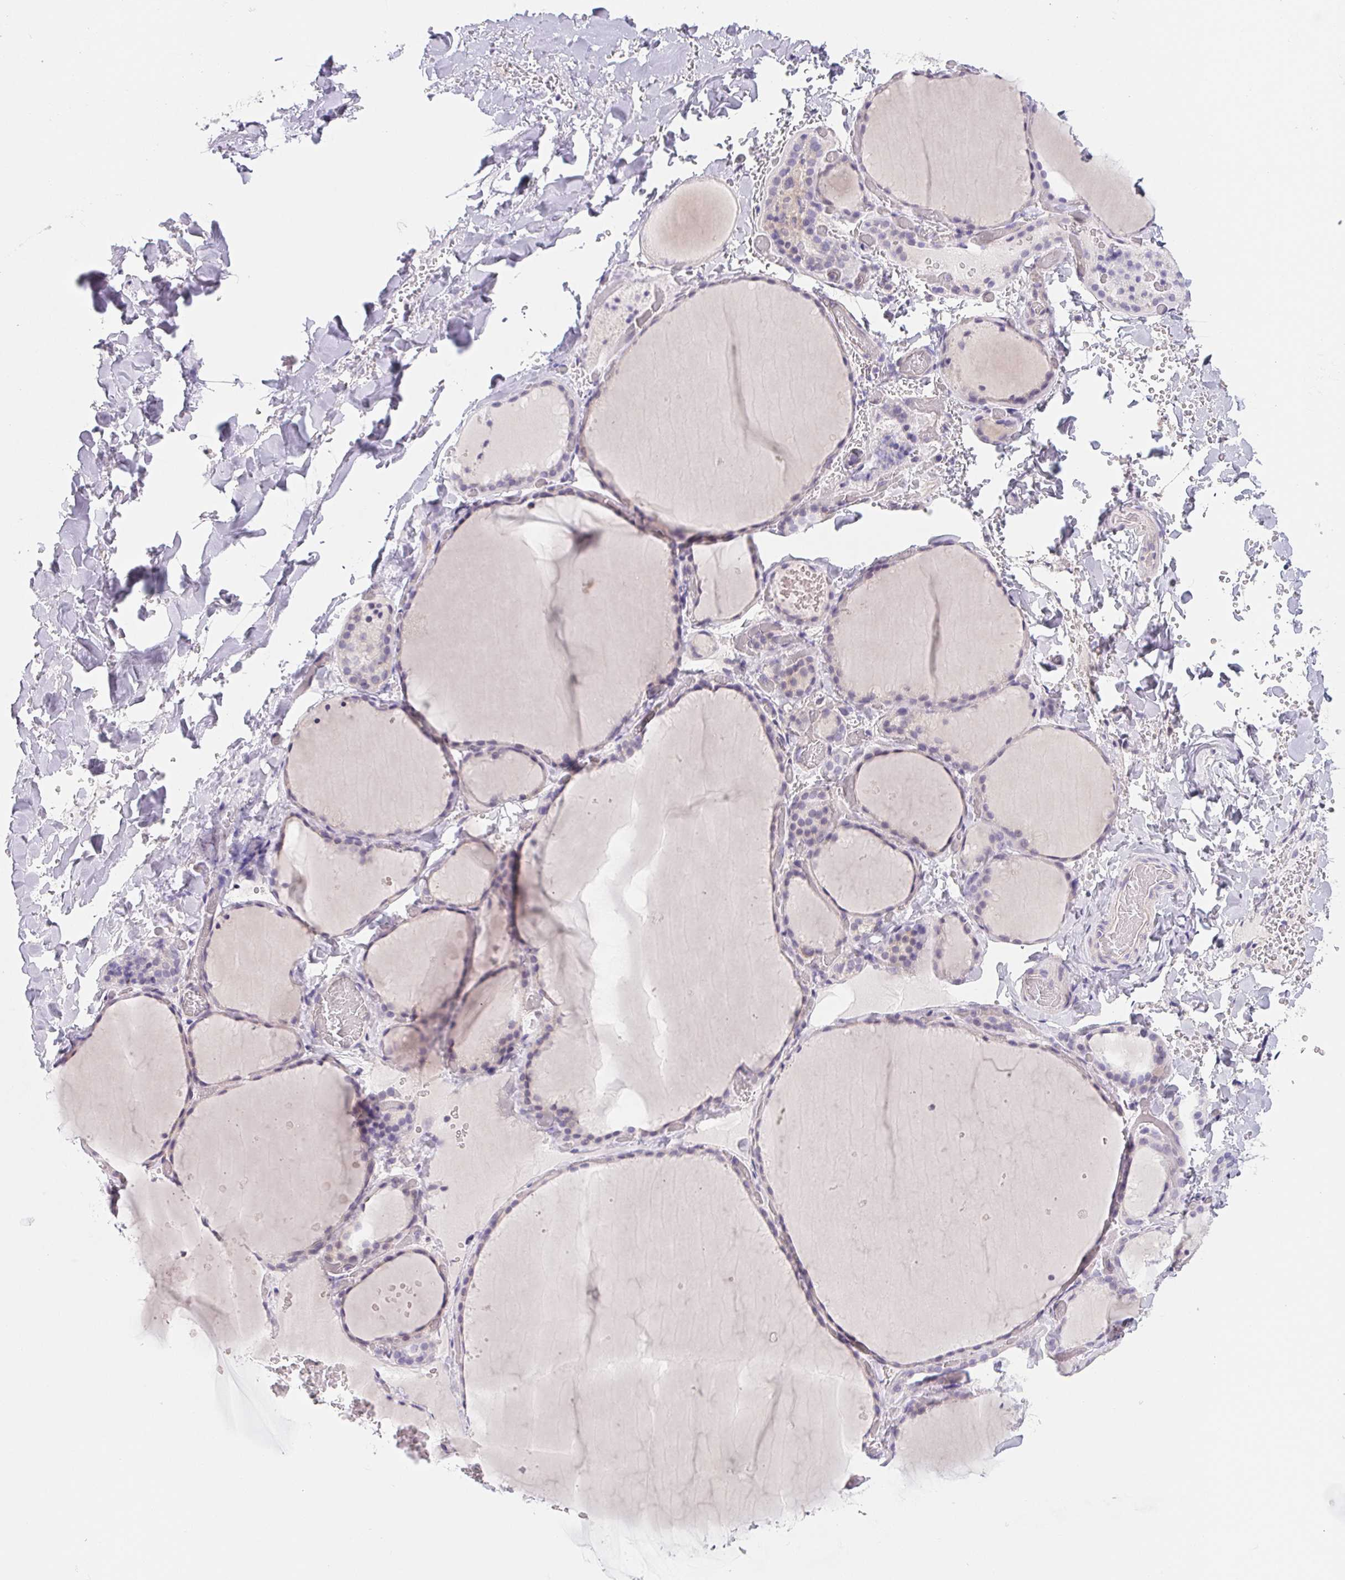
{"staining": {"intensity": "negative", "quantity": "none", "location": "none"}, "tissue": "thyroid gland", "cell_type": "Glandular cells", "image_type": "normal", "snomed": [{"axis": "morphology", "description": "Normal tissue, NOS"}, {"axis": "topography", "description": "Thyroid gland"}], "caption": "The histopathology image demonstrates no significant staining in glandular cells of thyroid gland.", "gene": "CTNND2", "patient": {"sex": "female", "age": 36}}